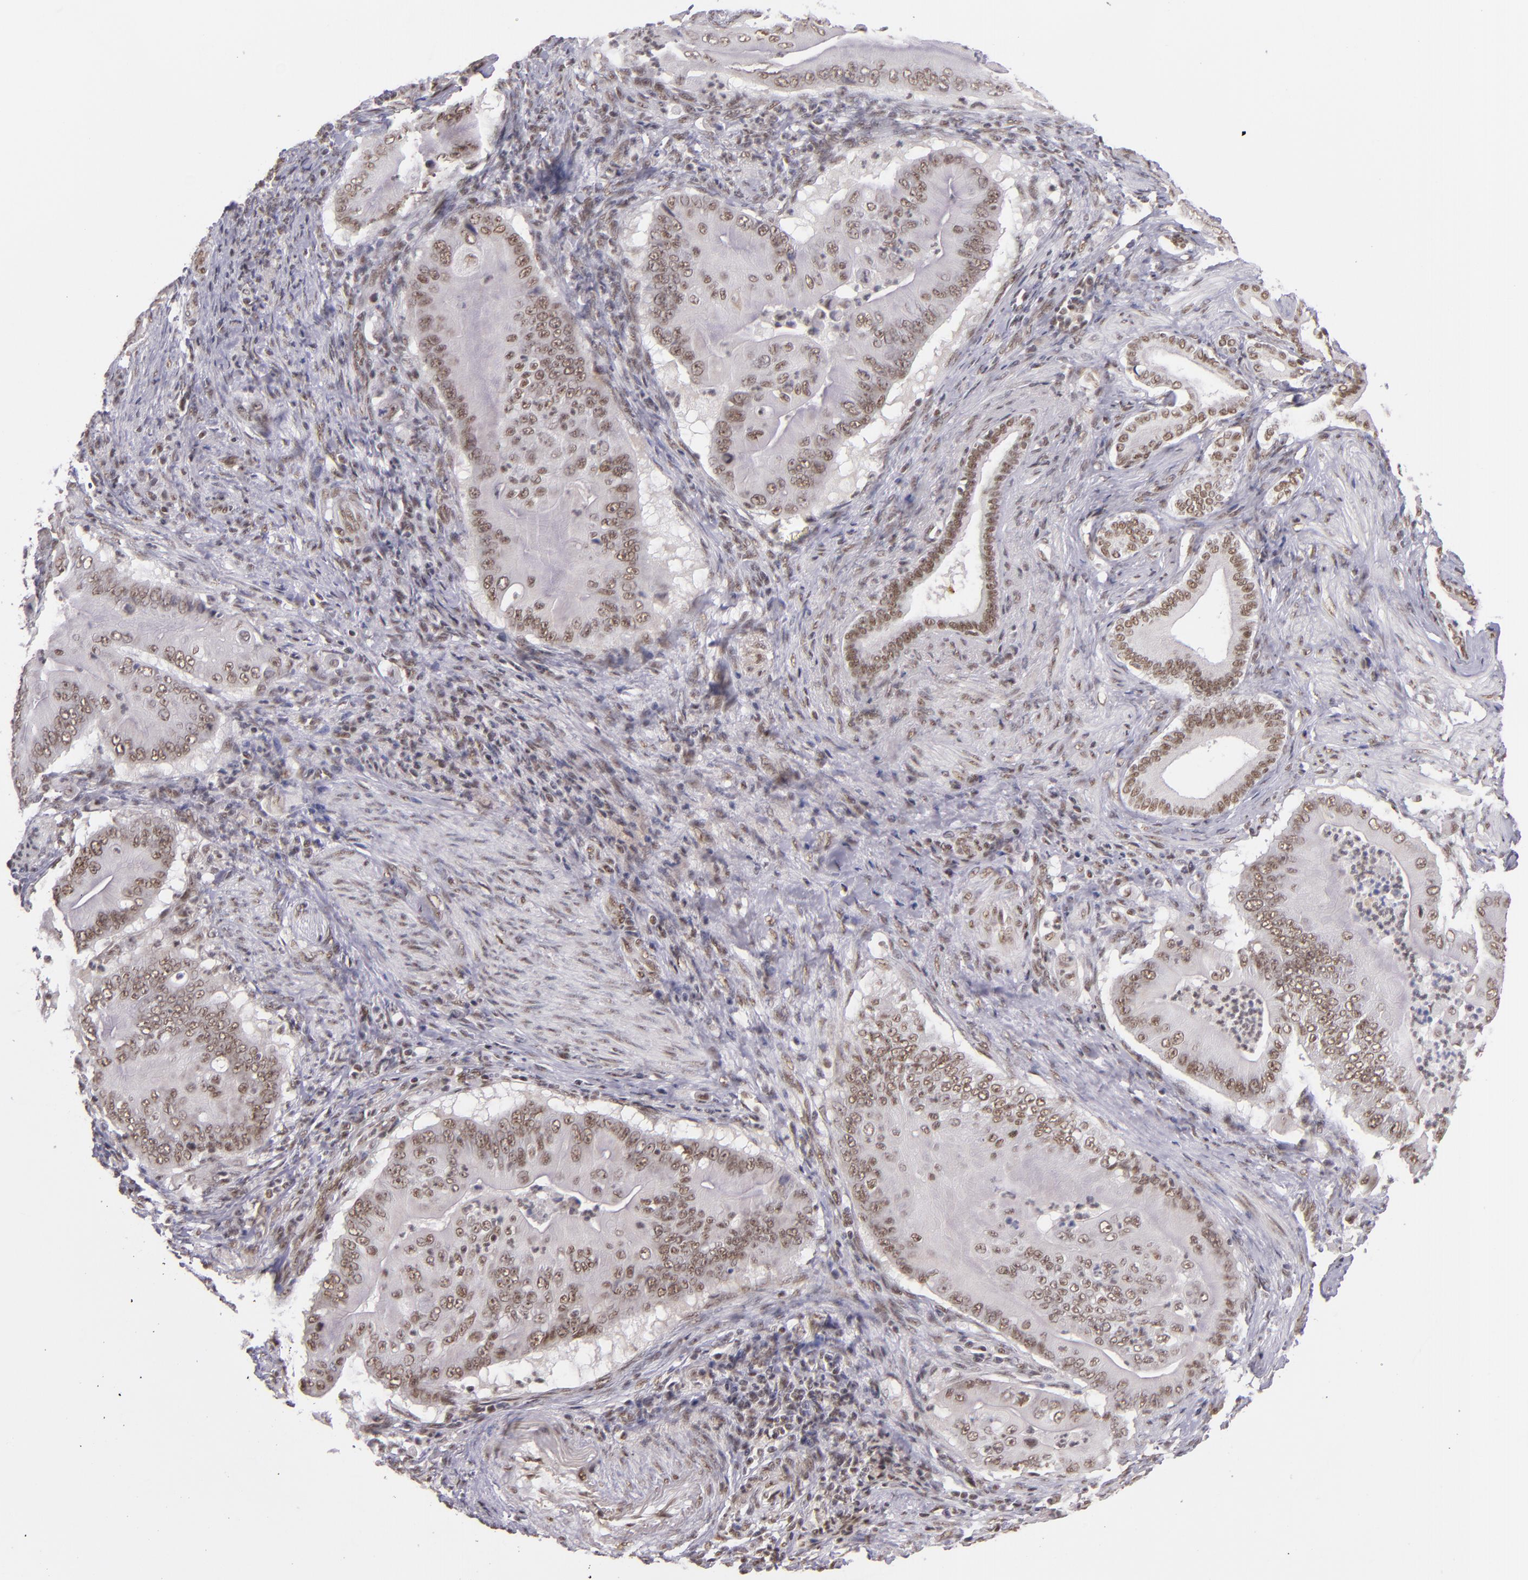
{"staining": {"intensity": "weak", "quantity": ">75%", "location": "nuclear"}, "tissue": "pancreatic cancer", "cell_type": "Tumor cells", "image_type": "cancer", "snomed": [{"axis": "morphology", "description": "Adenocarcinoma, NOS"}, {"axis": "topography", "description": "Pancreas"}], "caption": "Immunohistochemistry (DAB (3,3'-diaminobenzidine)) staining of pancreatic cancer reveals weak nuclear protein positivity in about >75% of tumor cells. (Brightfield microscopy of DAB IHC at high magnification).", "gene": "ZNF148", "patient": {"sex": "male", "age": 62}}